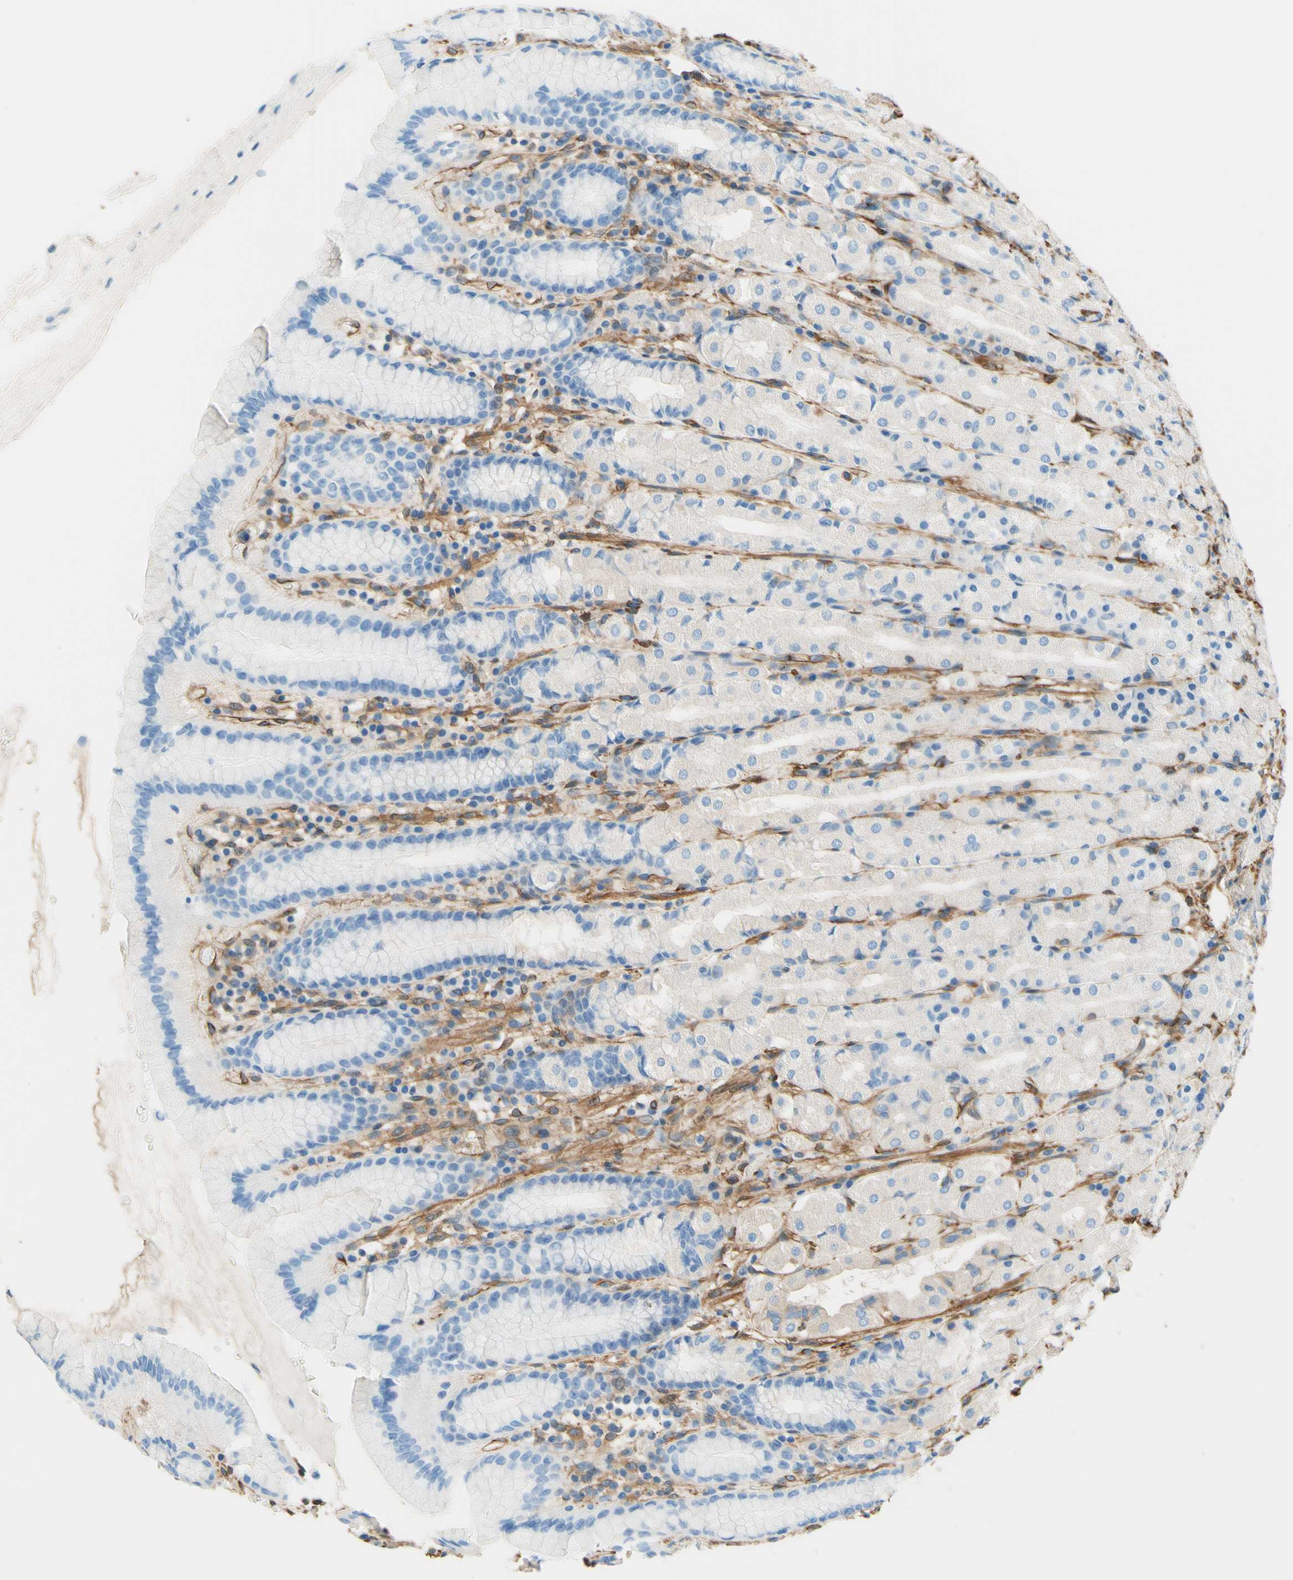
{"staining": {"intensity": "negative", "quantity": "none", "location": "none"}, "tissue": "stomach", "cell_type": "Glandular cells", "image_type": "normal", "snomed": [{"axis": "morphology", "description": "Normal tissue, NOS"}, {"axis": "topography", "description": "Stomach, upper"}], "caption": "DAB immunohistochemical staining of normal stomach displays no significant positivity in glandular cells. Brightfield microscopy of IHC stained with DAB (3,3'-diaminobenzidine) (brown) and hematoxylin (blue), captured at high magnification.", "gene": "DPYSL3", "patient": {"sex": "male", "age": 68}}